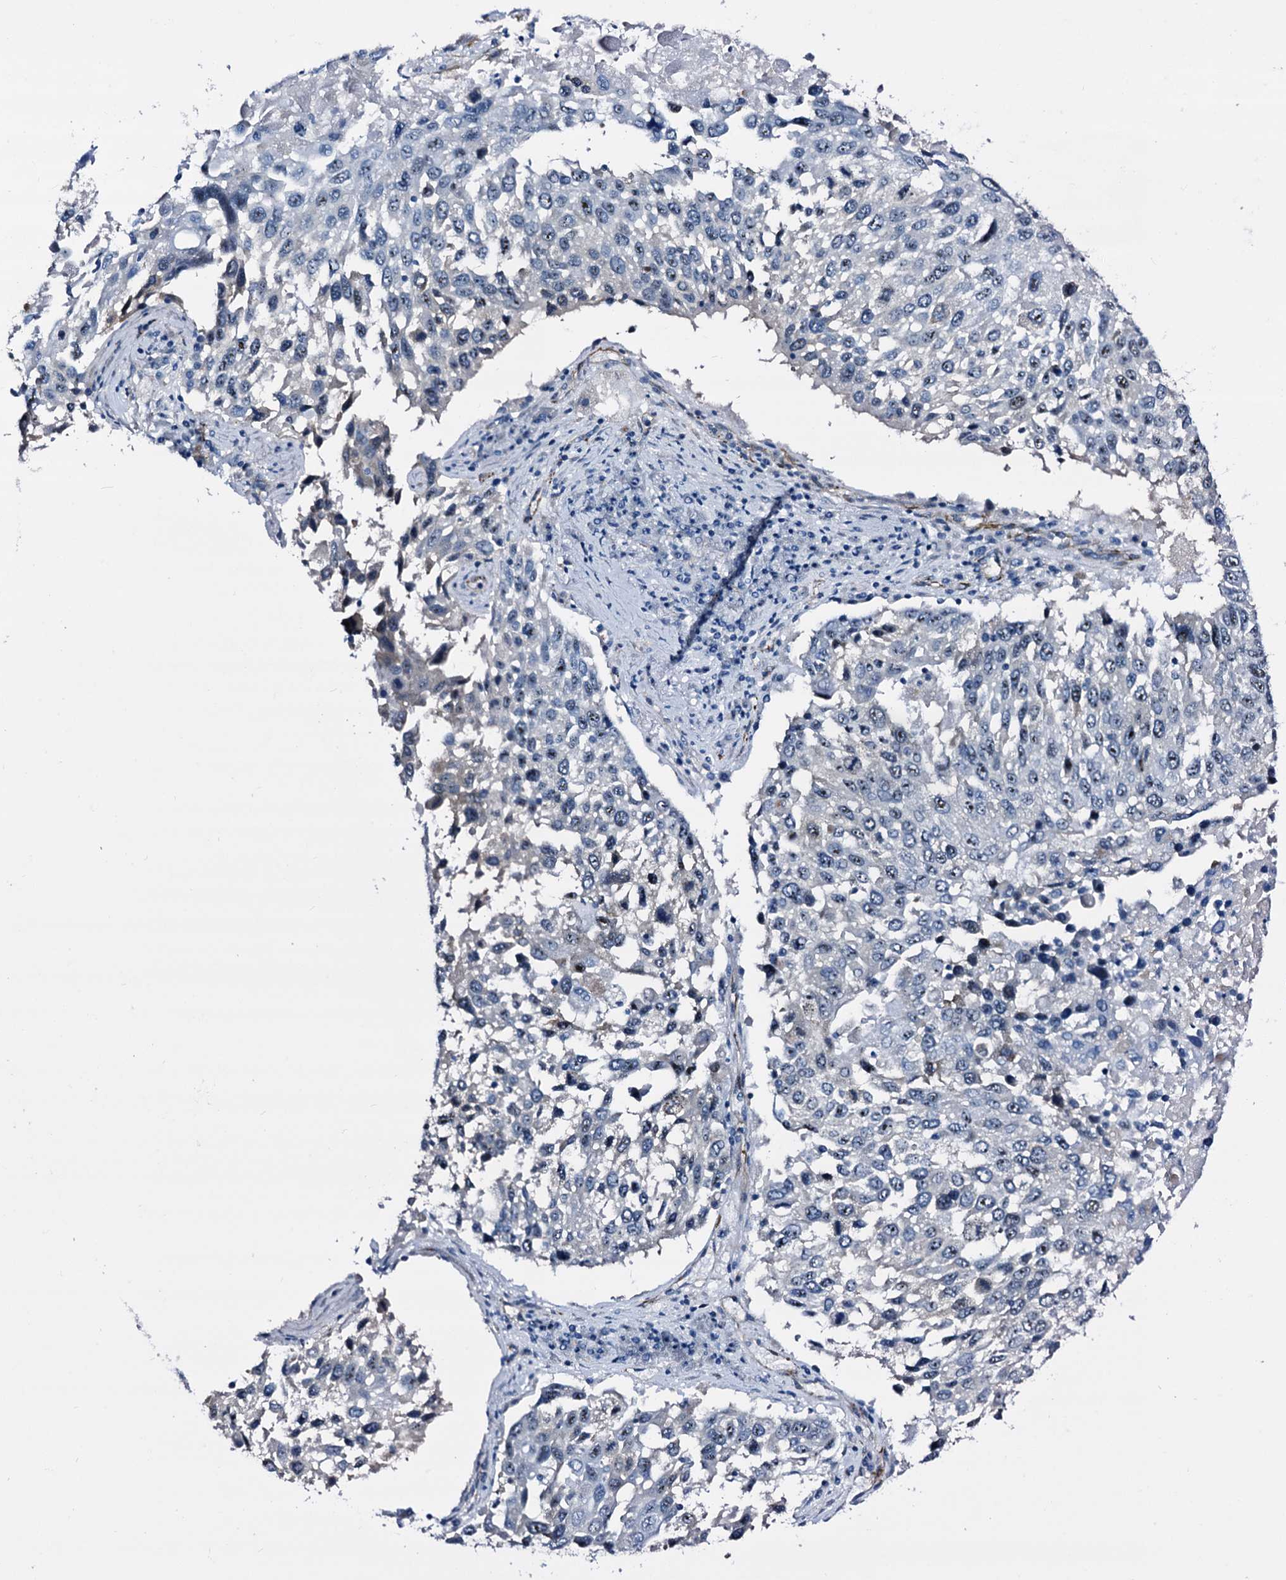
{"staining": {"intensity": "weak", "quantity": "25%-75%", "location": "nuclear"}, "tissue": "lung cancer", "cell_type": "Tumor cells", "image_type": "cancer", "snomed": [{"axis": "morphology", "description": "Squamous cell carcinoma, NOS"}, {"axis": "topography", "description": "Lung"}], "caption": "Lung cancer (squamous cell carcinoma) stained with a protein marker reveals weak staining in tumor cells.", "gene": "EMG1", "patient": {"sex": "male", "age": 65}}